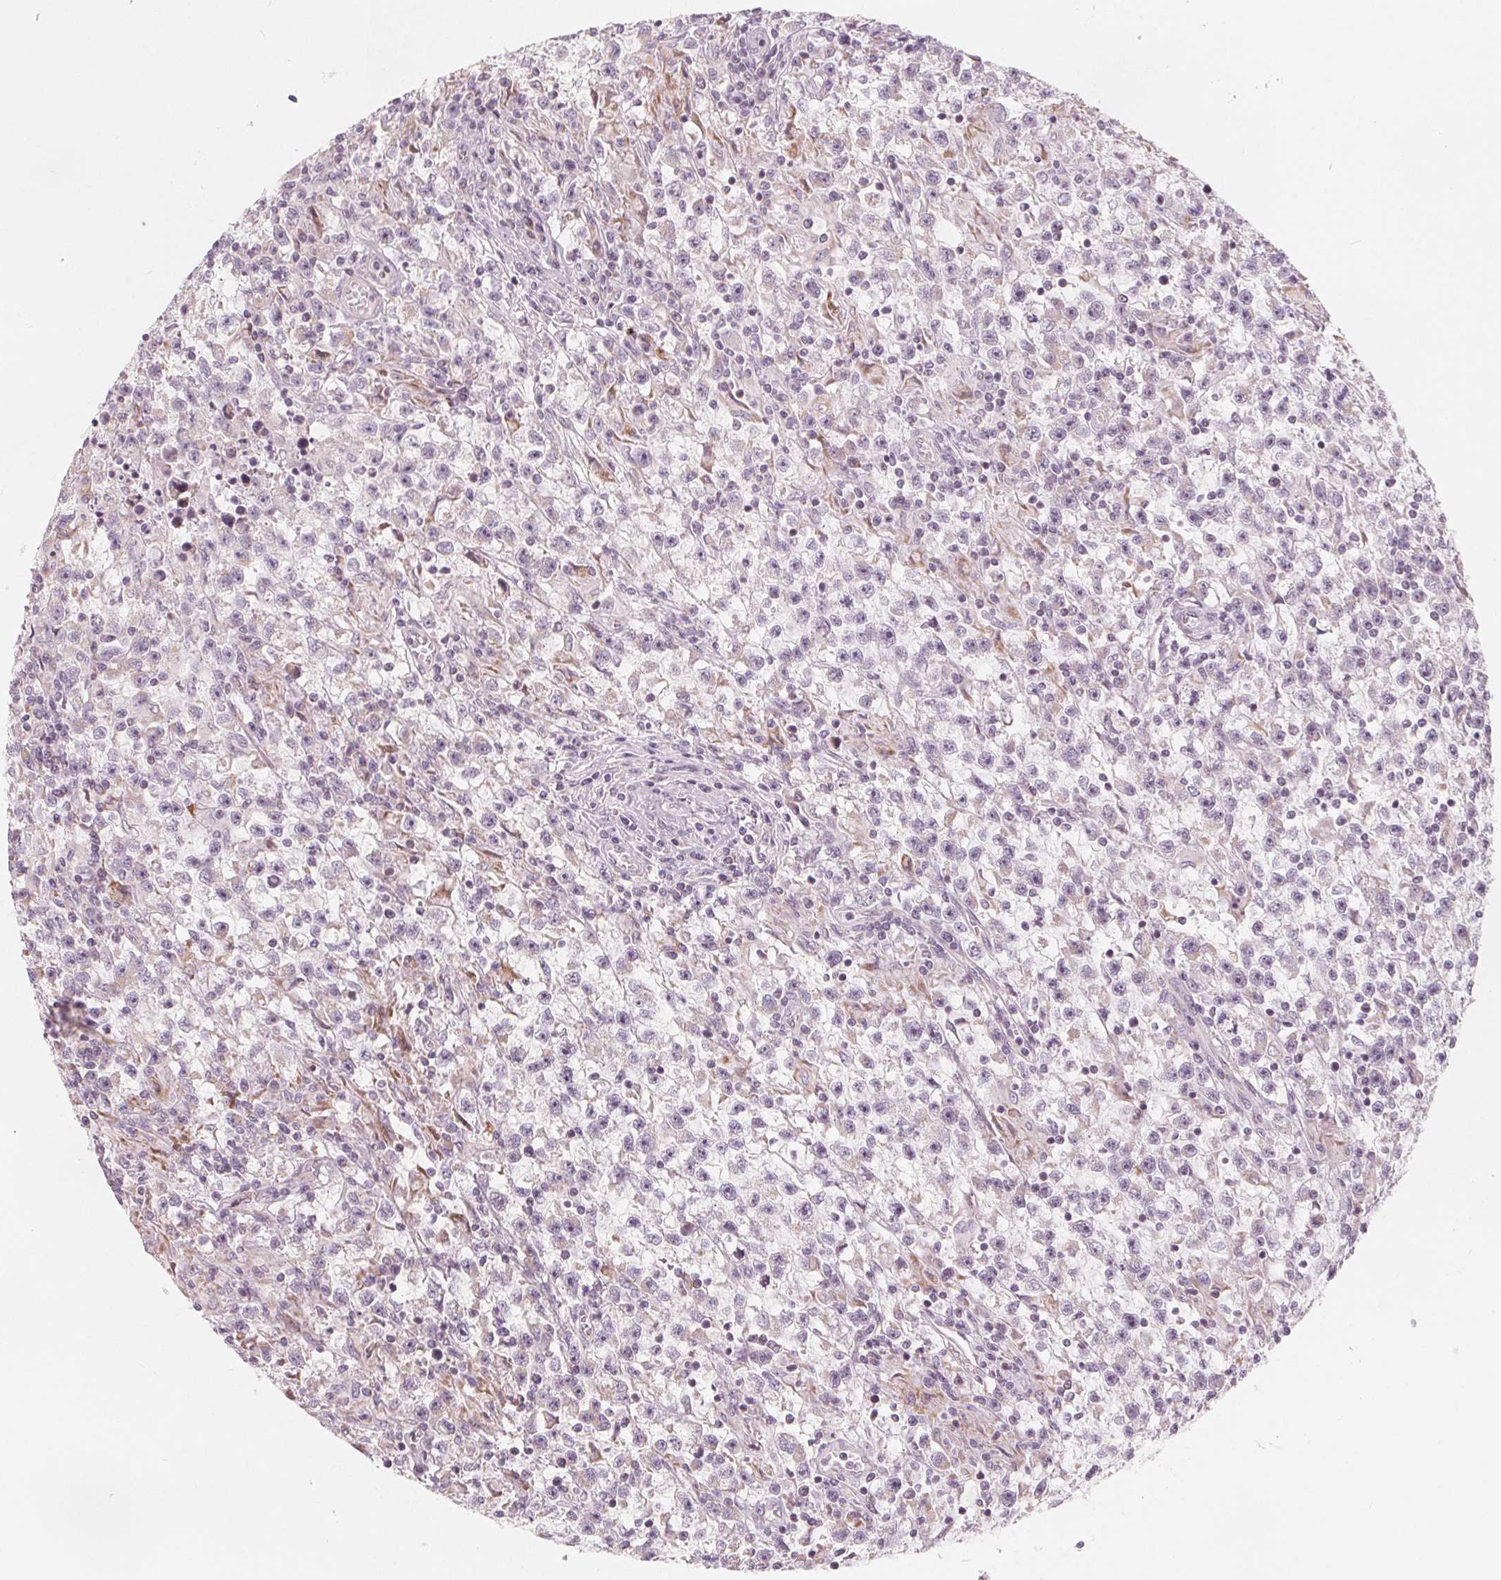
{"staining": {"intensity": "negative", "quantity": "none", "location": "none"}, "tissue": "testis cancer", "cell_type": "Tumor cells", "image_type": "cancer", "snomed": [{"axis": "morphology", "description": "Seminoma, NOS"}, {"axis": "topography", "description": "Testis"}], "caption": "A micrograph of human testis seminoma is negative for staining in tumor cells.", "gene": "NUP210L", "patient": {"sex": "male", "age": 31}}